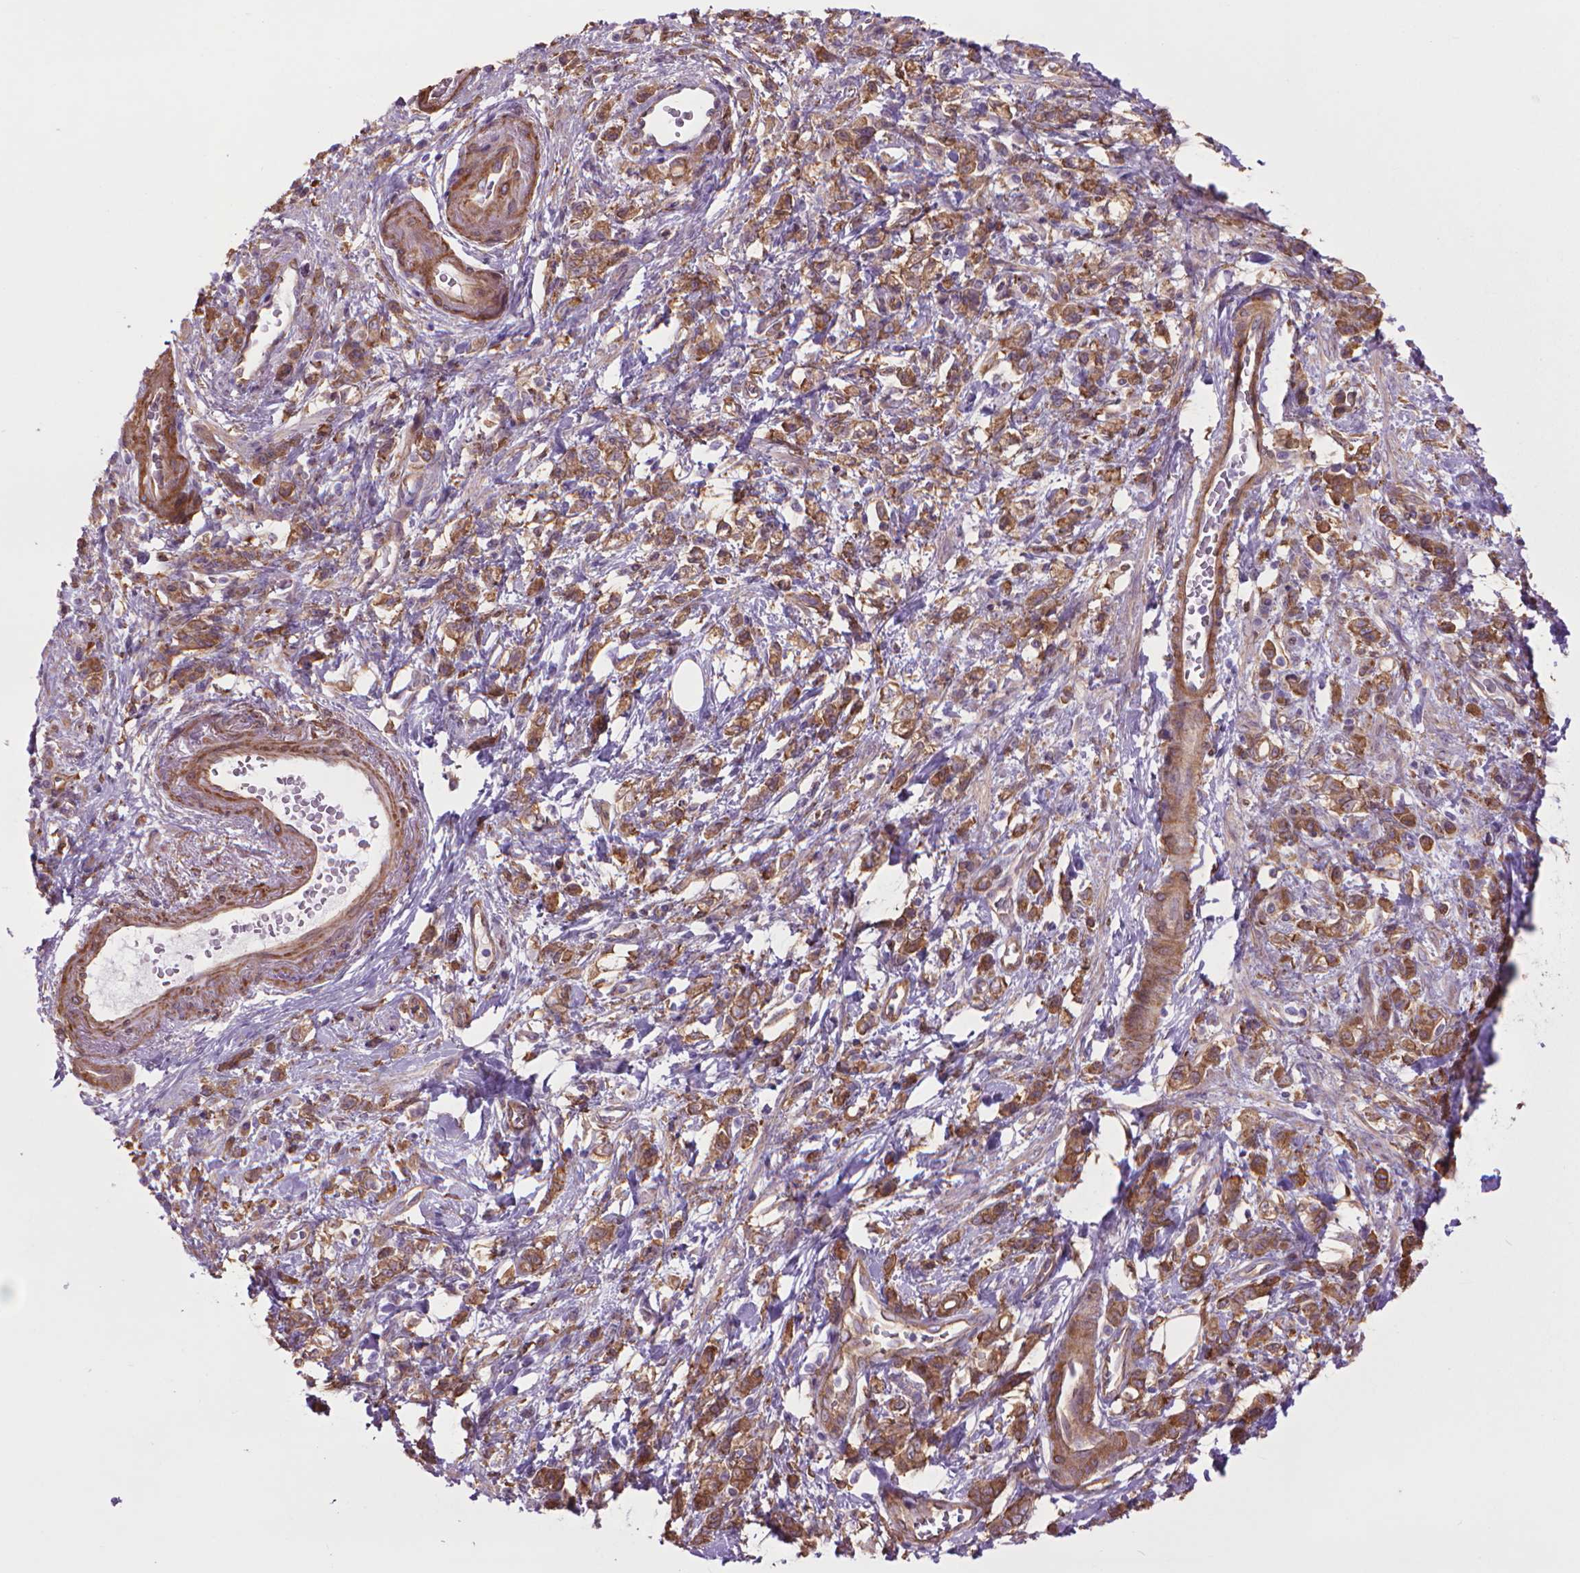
{"staining": {"intensity": "moderate", "quantity": ">75%", "location": "cytoplasmic/membranous"}, "tissue": "stomach cancer", "cell_type": "Tumor cells", "image_type": "cancer", "snomed": [{"axis": "morphology", "description": "Adenocarcinoma, NOS"}, {"axis": "topography", "description": "Stomach"}], "caption": "Human stomach adenocarcinoma stained with a brown dye reveals moderate cytoplasmic/membranous positive positivity in approximately >75% of tumor cells.", "gene": "CORO1B", "patient": {"sex": "male", "age": 77}}